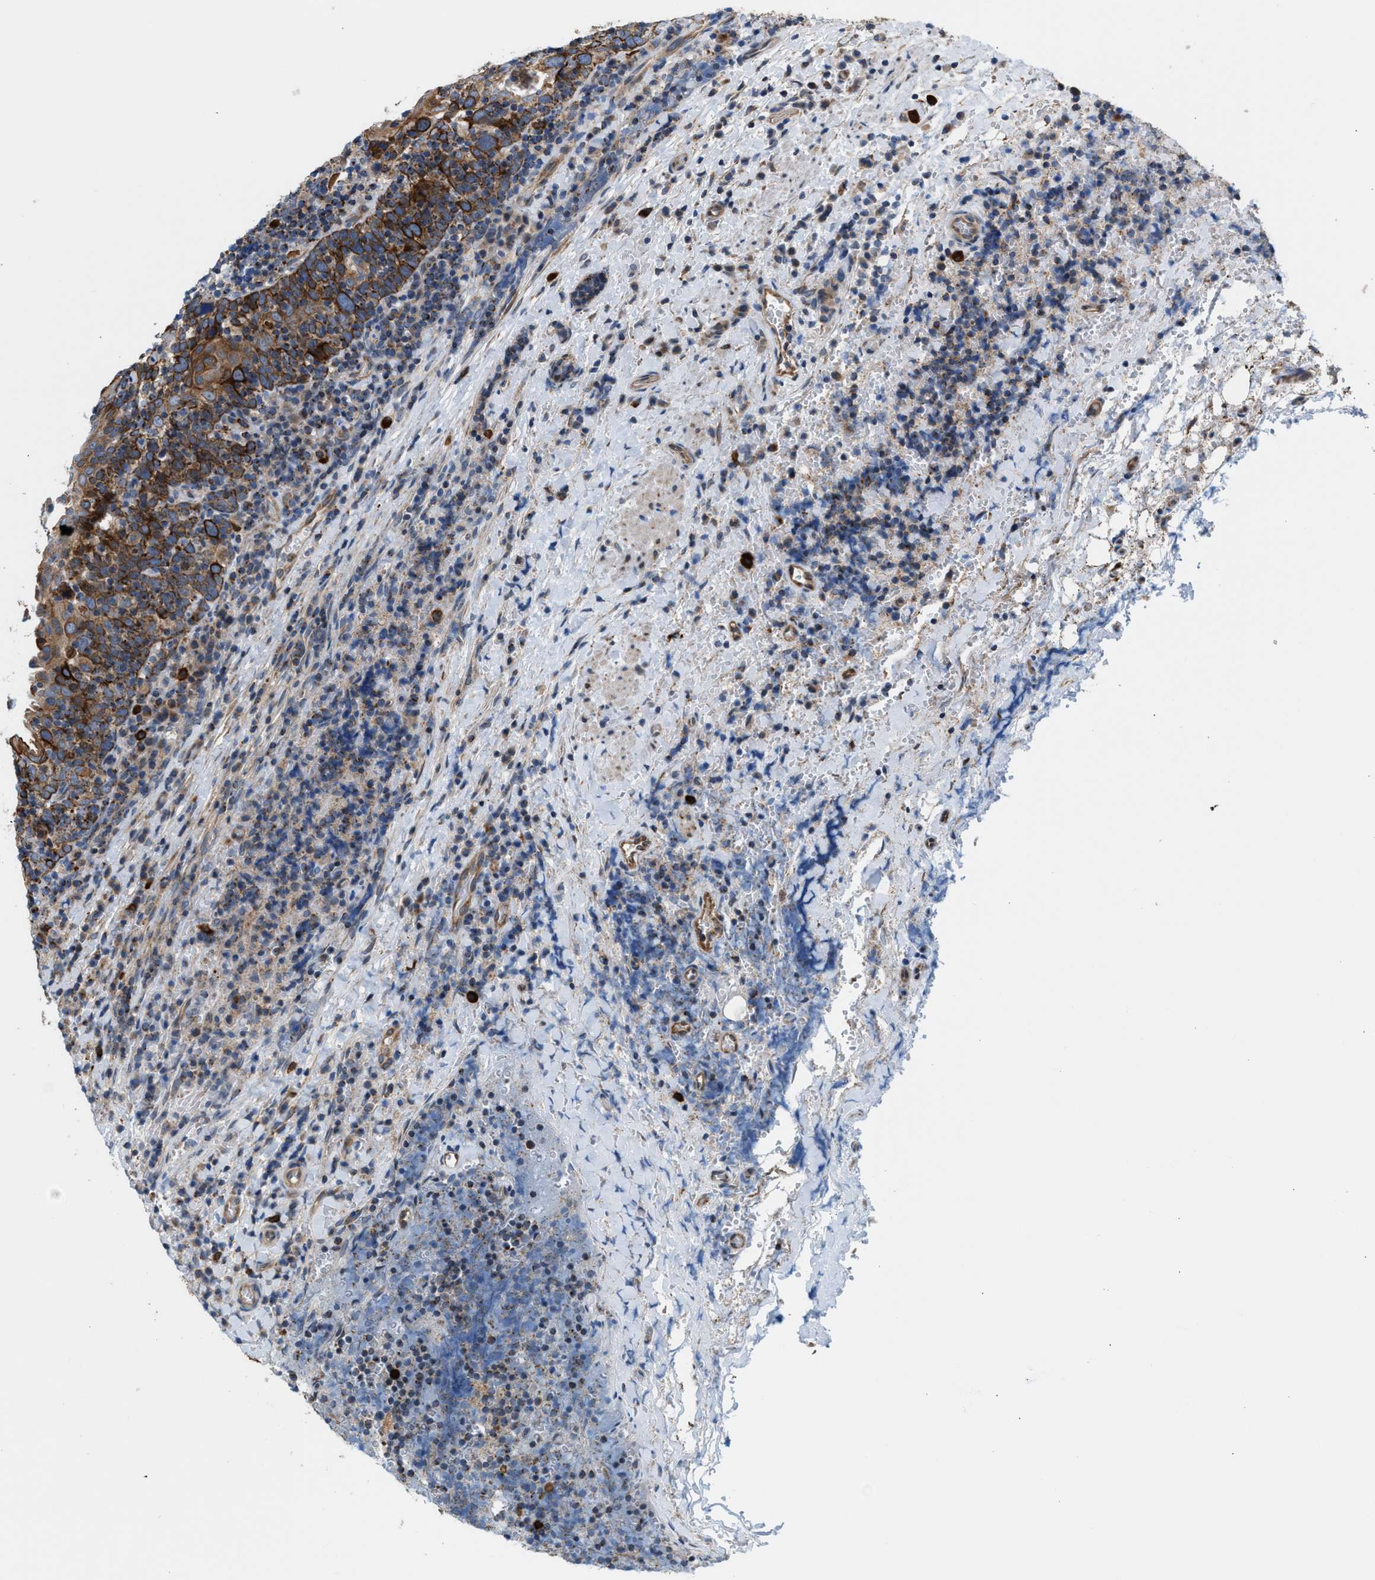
{"staining": {"intensity": "strong", "quantity": "25%-75%", "location": "cytoplasmic/membranous"}, "tissue": "head and neck cancer", "cell_type": "Tumor cells", "image_type": "cancer", "snomed": [{"axis": "morphology", "description": "Squamous cell carcinoma, NOS"}, {"axis": "morphology", "description": "Squamous cell carcinoma, metastatic, NOS"}, {"axis": "topography", "description": "Lymph node"}, {"axis": "topography", "description": "Head-Neck"}], "caption": "Brown immunohistochemical staining in squamous cell carcinoma (head and neck) shows strong cytoplasmic/membranous expression in about 25%-75% of tumor cells.", "gene": "PDCL", "patient": {"sex": "male", "age": 62}}